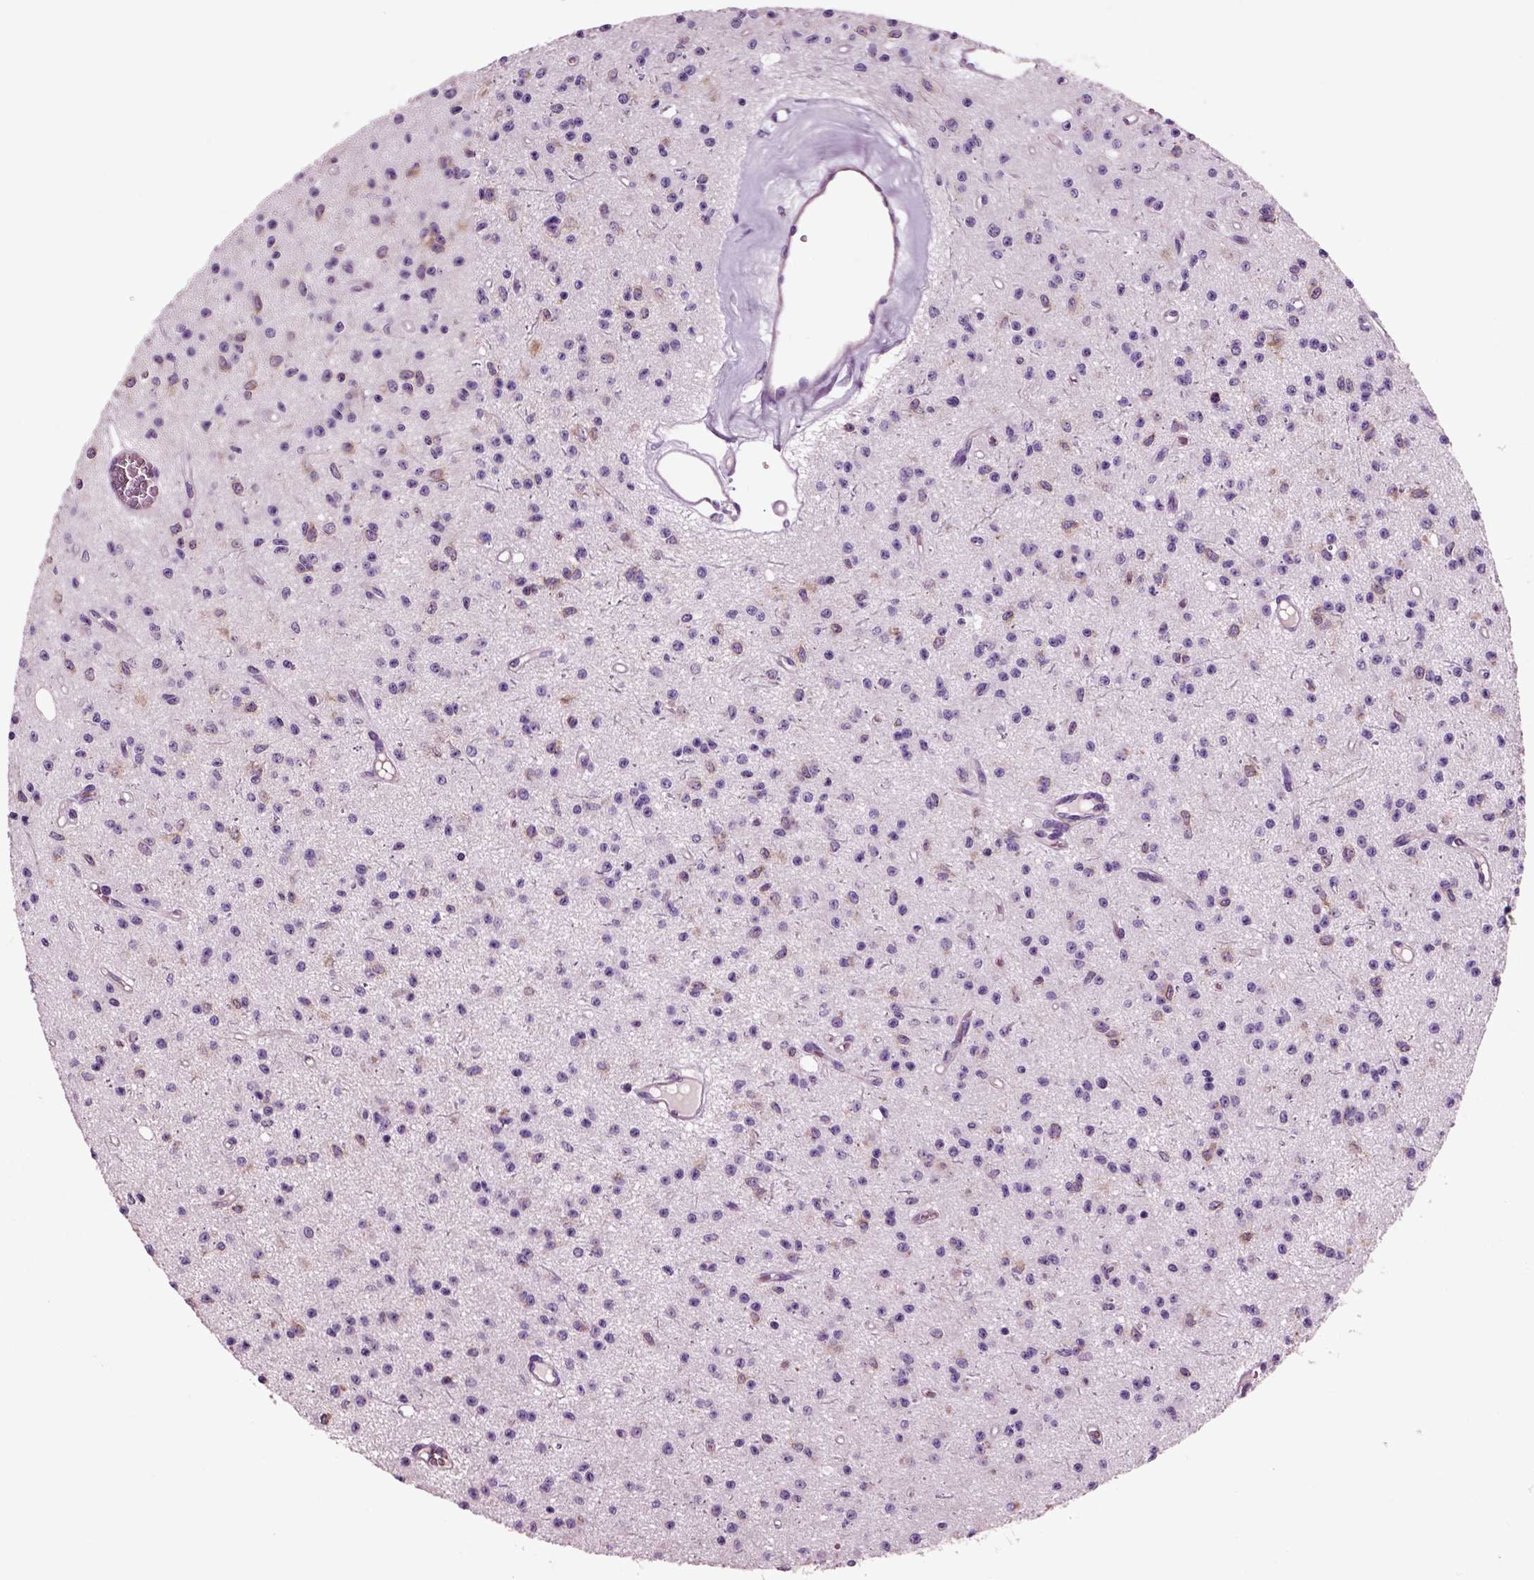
{"staining": {"intensity": "negative", "quantity": "none", "location": "none"}, "tissue": "glioma", "cell_type": "Tumor cells", "image_type": "cancer", "snomed": [{"axis": "morphology", "description": "Glioma, malignant, Low grade"}, {"axis": "topography", "description": "Brain"}], "caption": "Immunohistochemistry image of human low-grade glioma (malignant) stained for a protein (brown), which exhibits no staining in tumor cells.", "gene": "CHGB", "patient": {"sex": "female", "age": 45}}